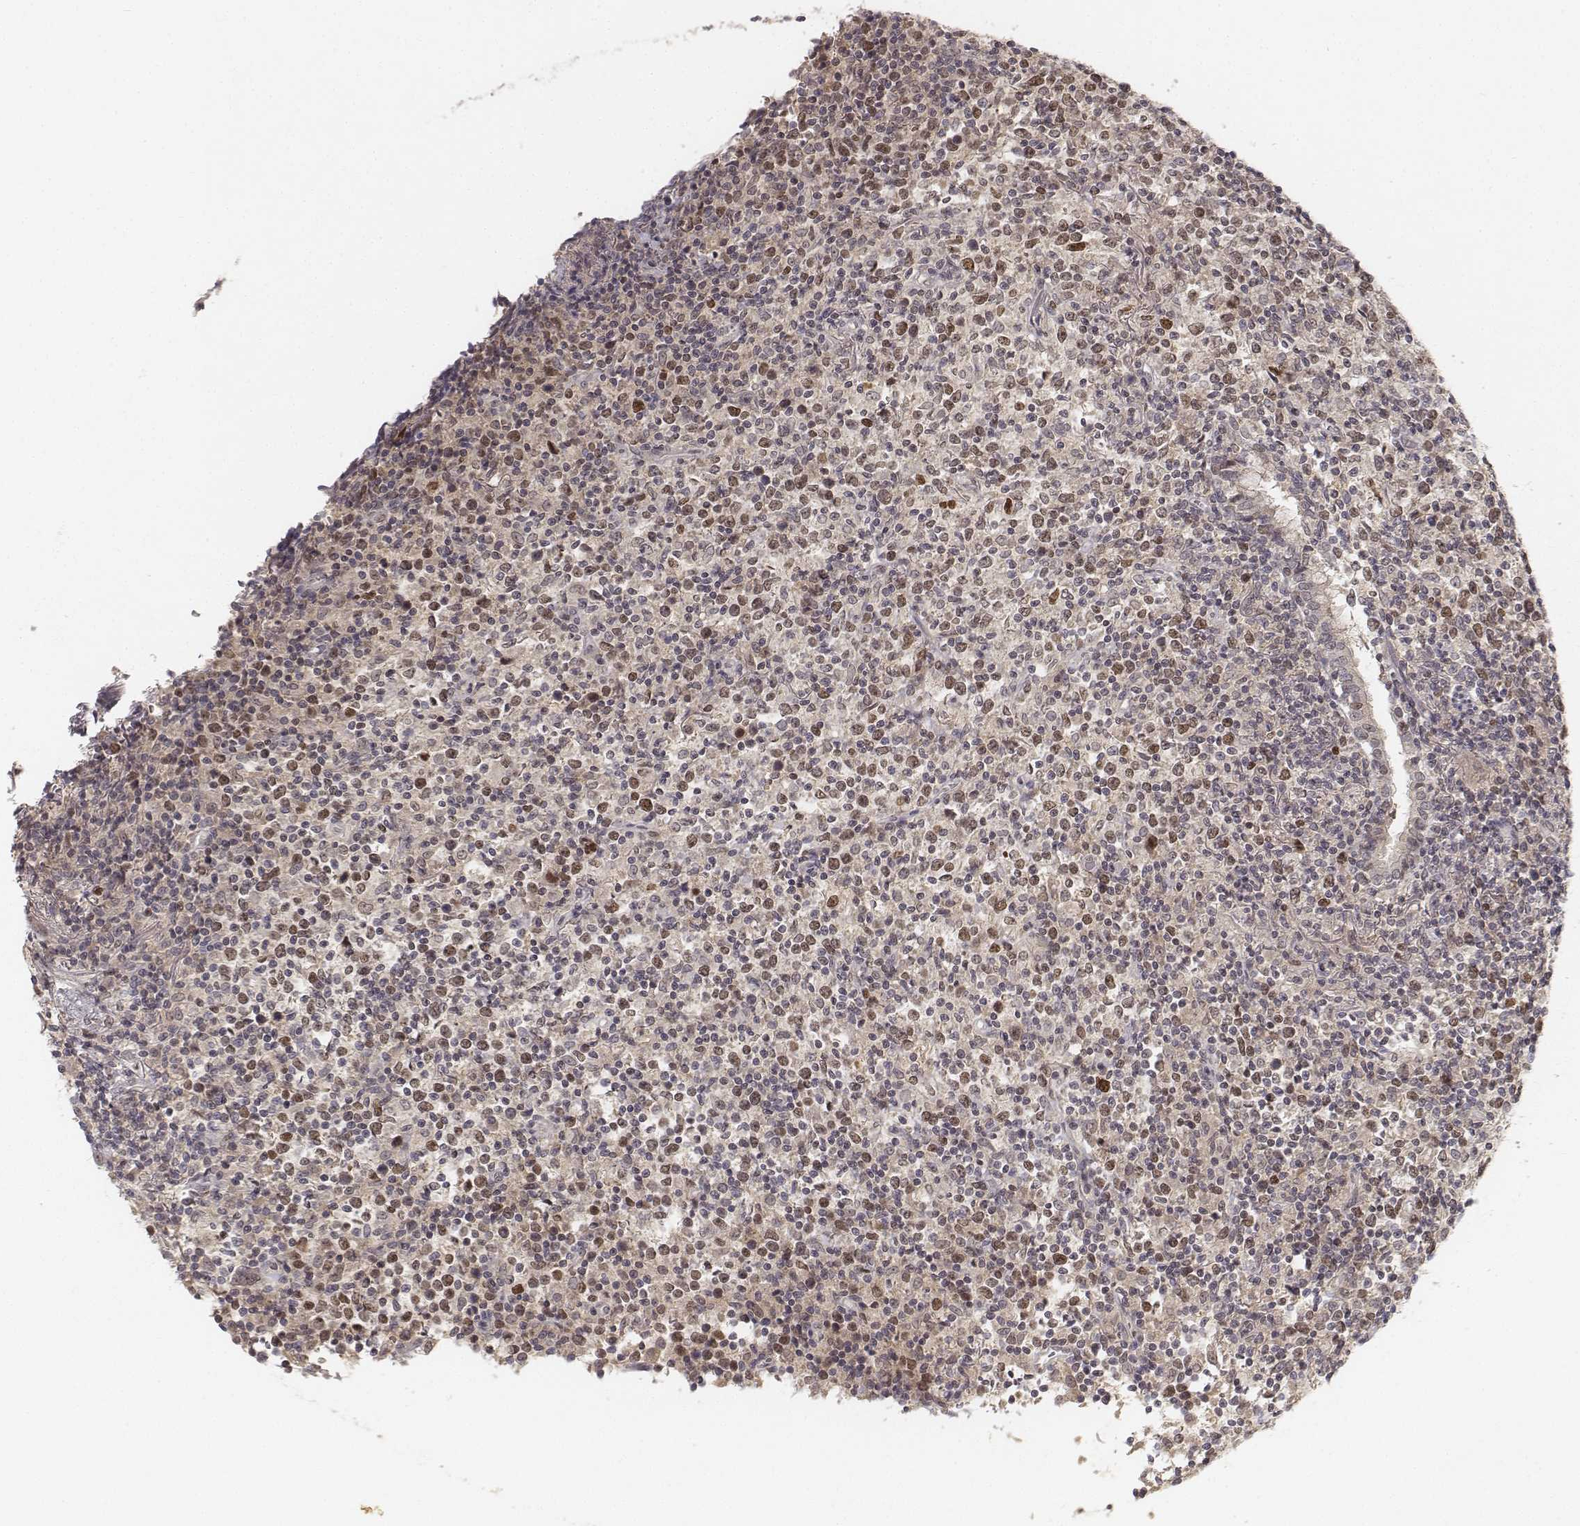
{"staining": {"intensity": "moderate", "quantity": "<25%", "location": "nuclear"}, "tissue": "lymphoma", "cell_type": "Tumor cells", "image_type": "cancer", "snomed": [{"axis": "morphology", "description": "Malignant lymphoma, non-Hodgkin's type, High grade"}, {"axis": "topography", "description": "Lung"}], "caption": "High-grade malignant lymphoma, non-Hodgkin's type tissue displays moderate nuclear expression in approximately <25% of tumor cells, visualized by immunohistochemistry. Ihc stains the protein in brown and the nuclei are stained blue.", "gene": "FANCD2", "patient": {"sex": "male", "age": 79}}